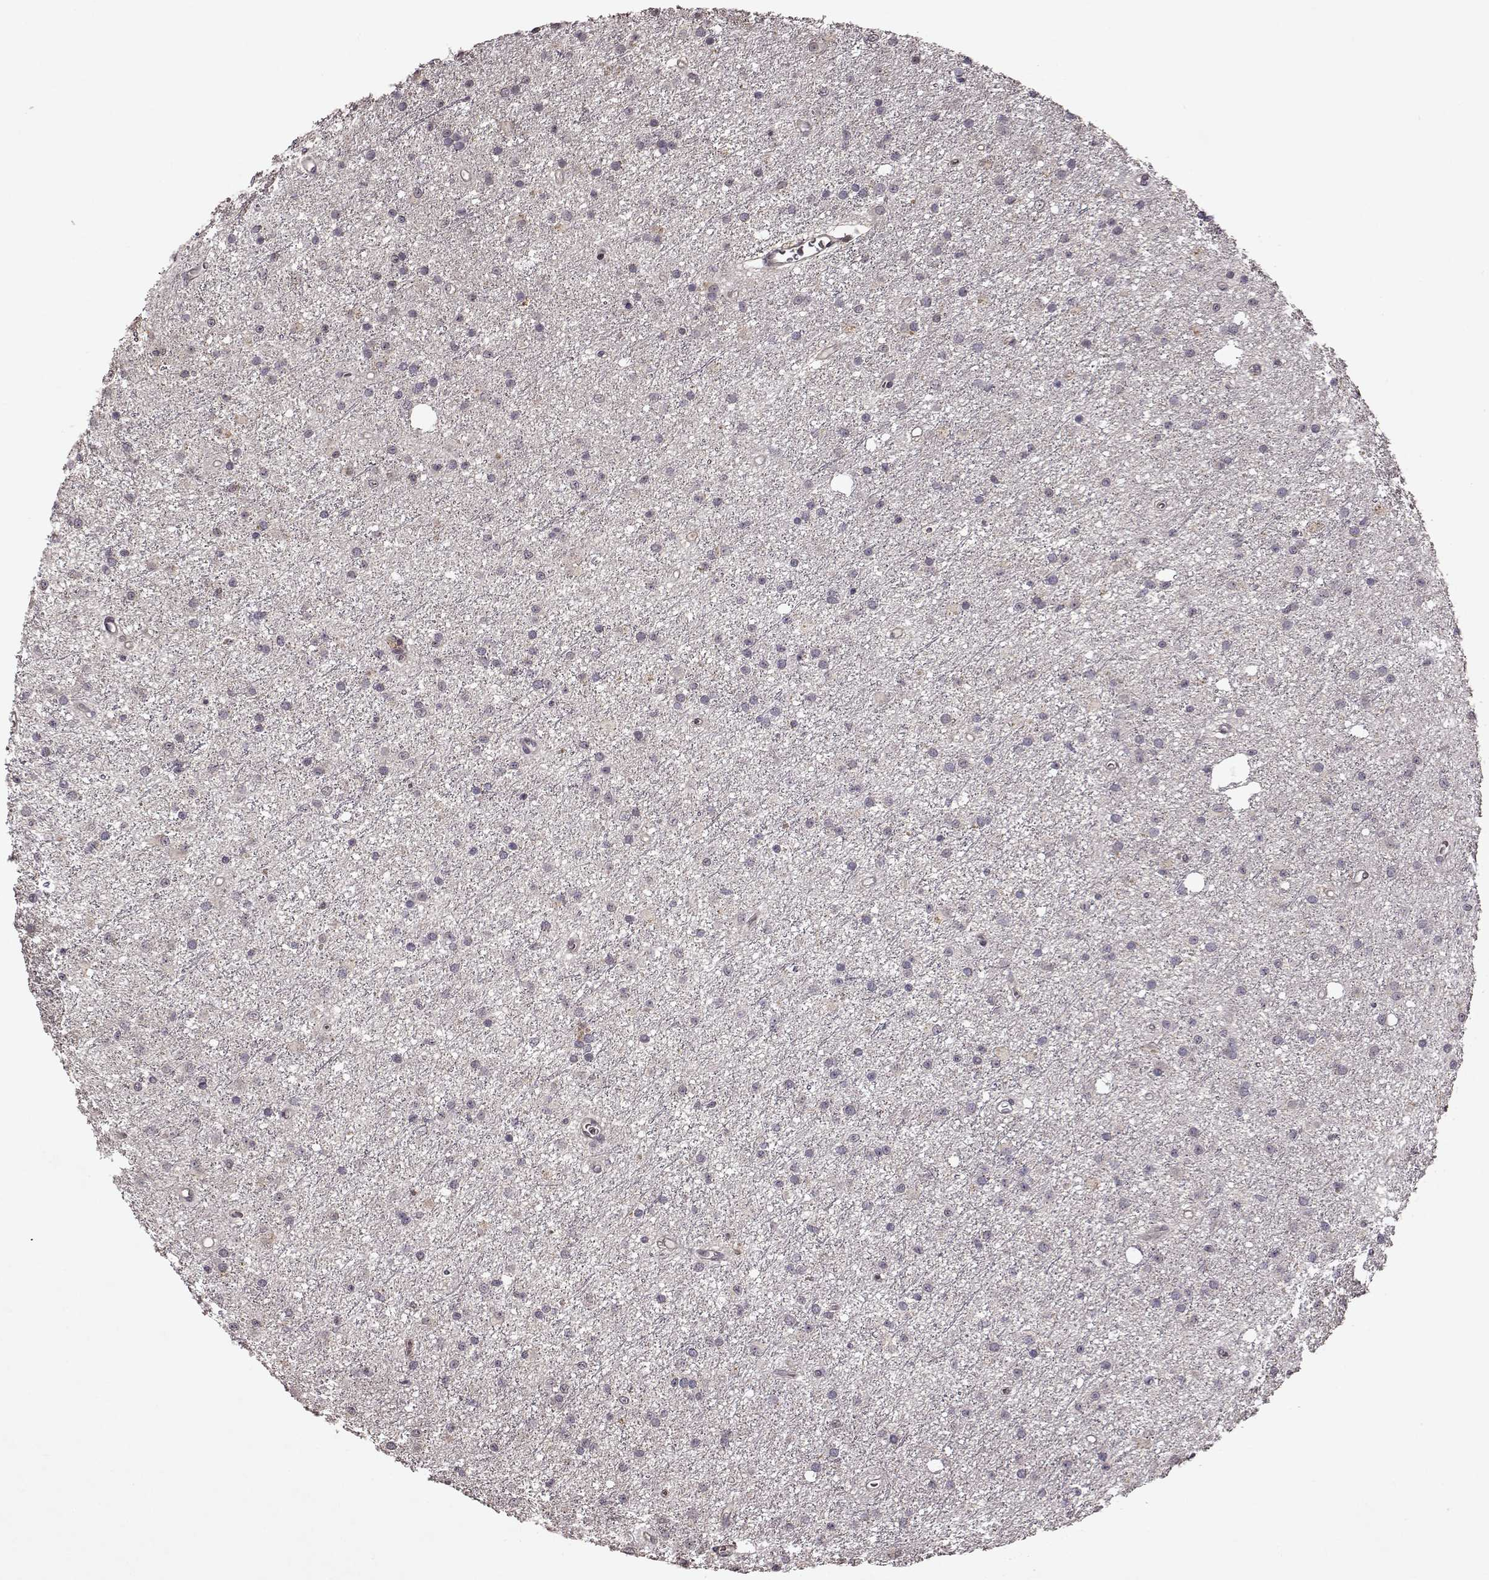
{"staining": {"intensity": "negative", "quantity": "none", "location": "none"}, "tissue": "glioma", "cell_type": "Tumor cells", "image_type": "cancer", "snomed": [{"axis": "morphology", "description": "Glioma, malignant, Low grade"}, {"axis": "topography", "description": "Brain"}], "caption": "Tumor cells are negative for protein expression in human glioma. (Stains: DAB immunohistochemistry (IHC) with hematoxylin counter stain, Microscopy: brightfield microscopy at high magnification).", "gene": "CRB1", "patient": {"sex": "male", "age": 27}}